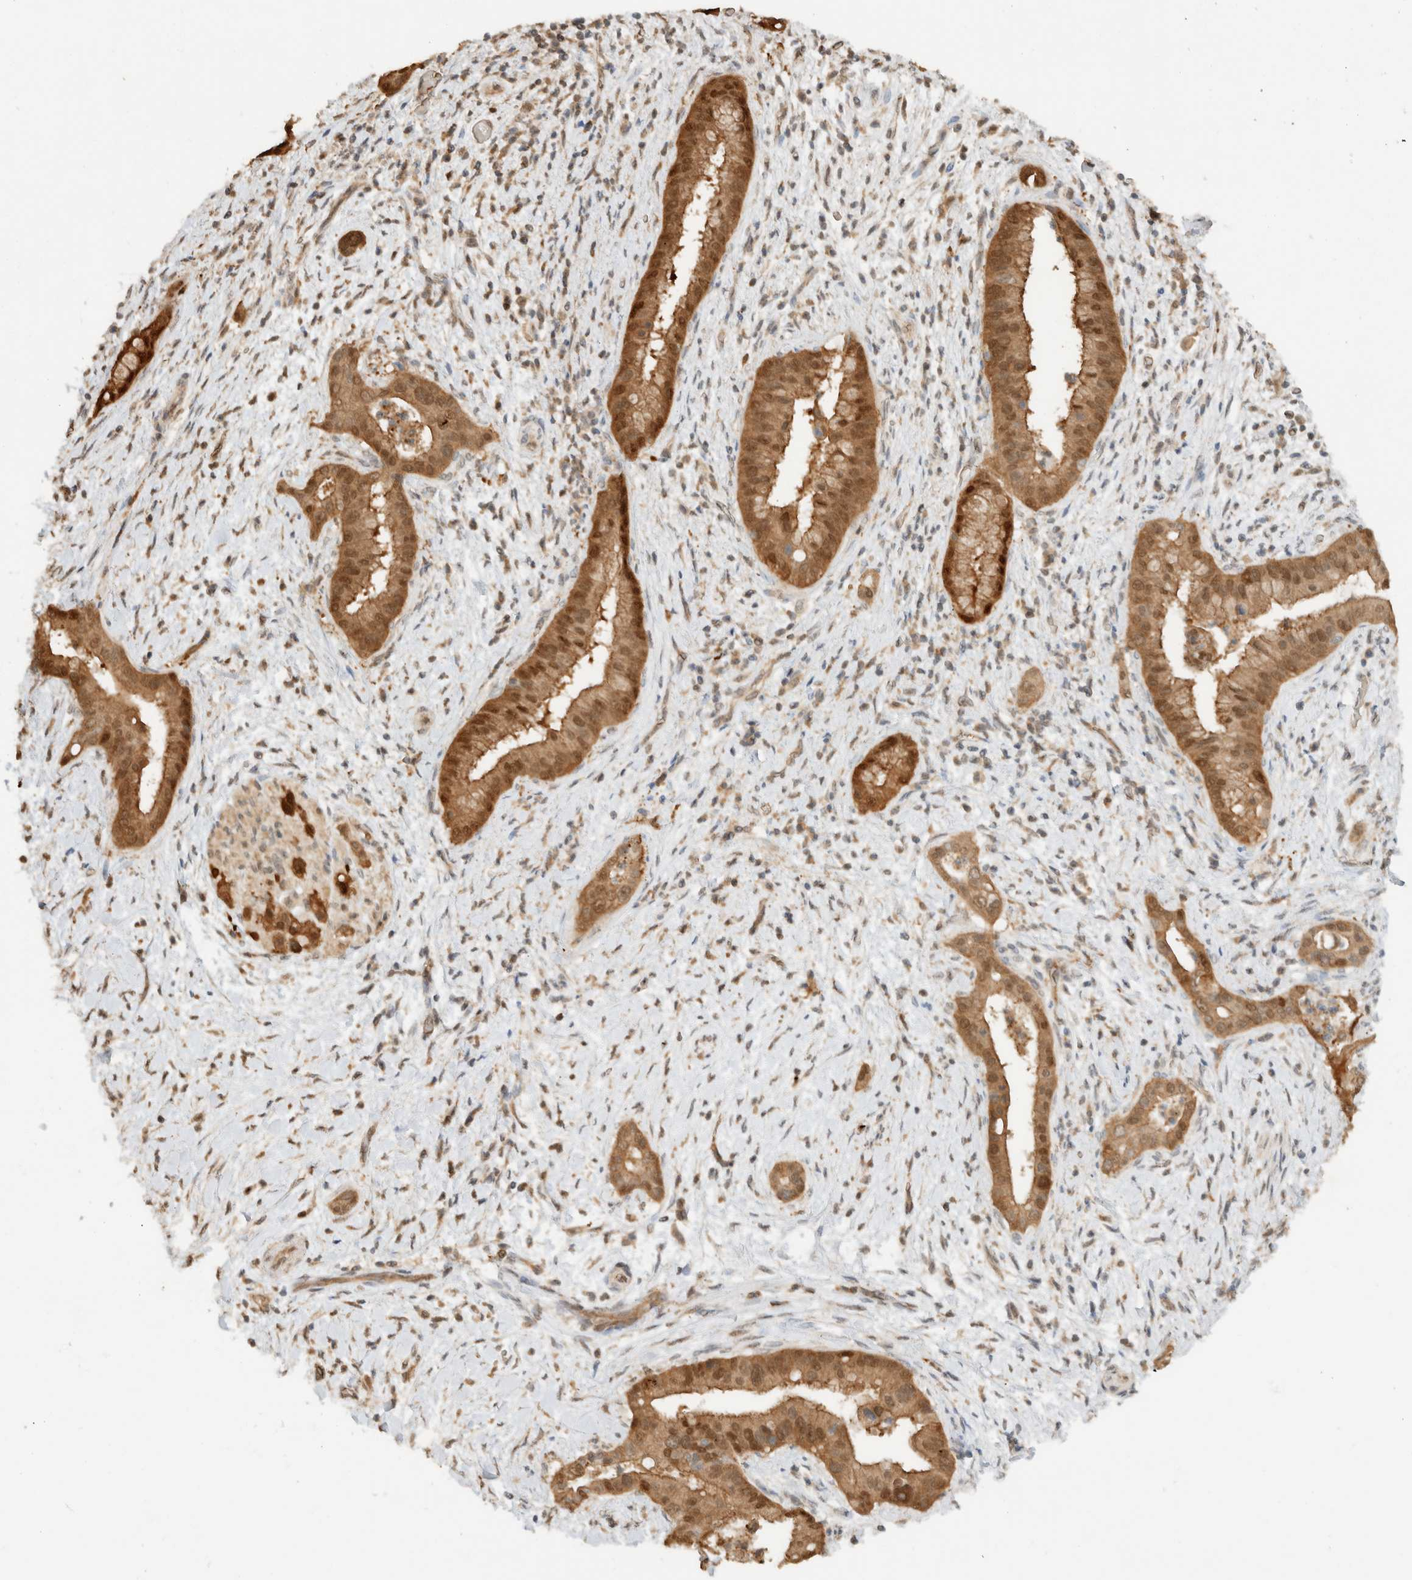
{"staining": {"intensity": "moderate", "quantity": ">75%", "location": "cytoplasmic/membranous,nuclear"}, "tissue": "liver cancer", "cell_type": "Tumor cells", "image_type": "cancer", "snomed": [{"axis": "morphology", "description": "Cholangiocarcinoma"}, {"axis": "topography", "description": "Liver"}], "caption": "A micrograph showing moderate cytoplasmic/membranous and nuclear expression in about >75% of tumor cells in liver cancer (cholangiocarcinoma), as visualized by brown immunohistochemical staining.", "gene": "CA13", "patient": {"sex": "female", "age": 54}}